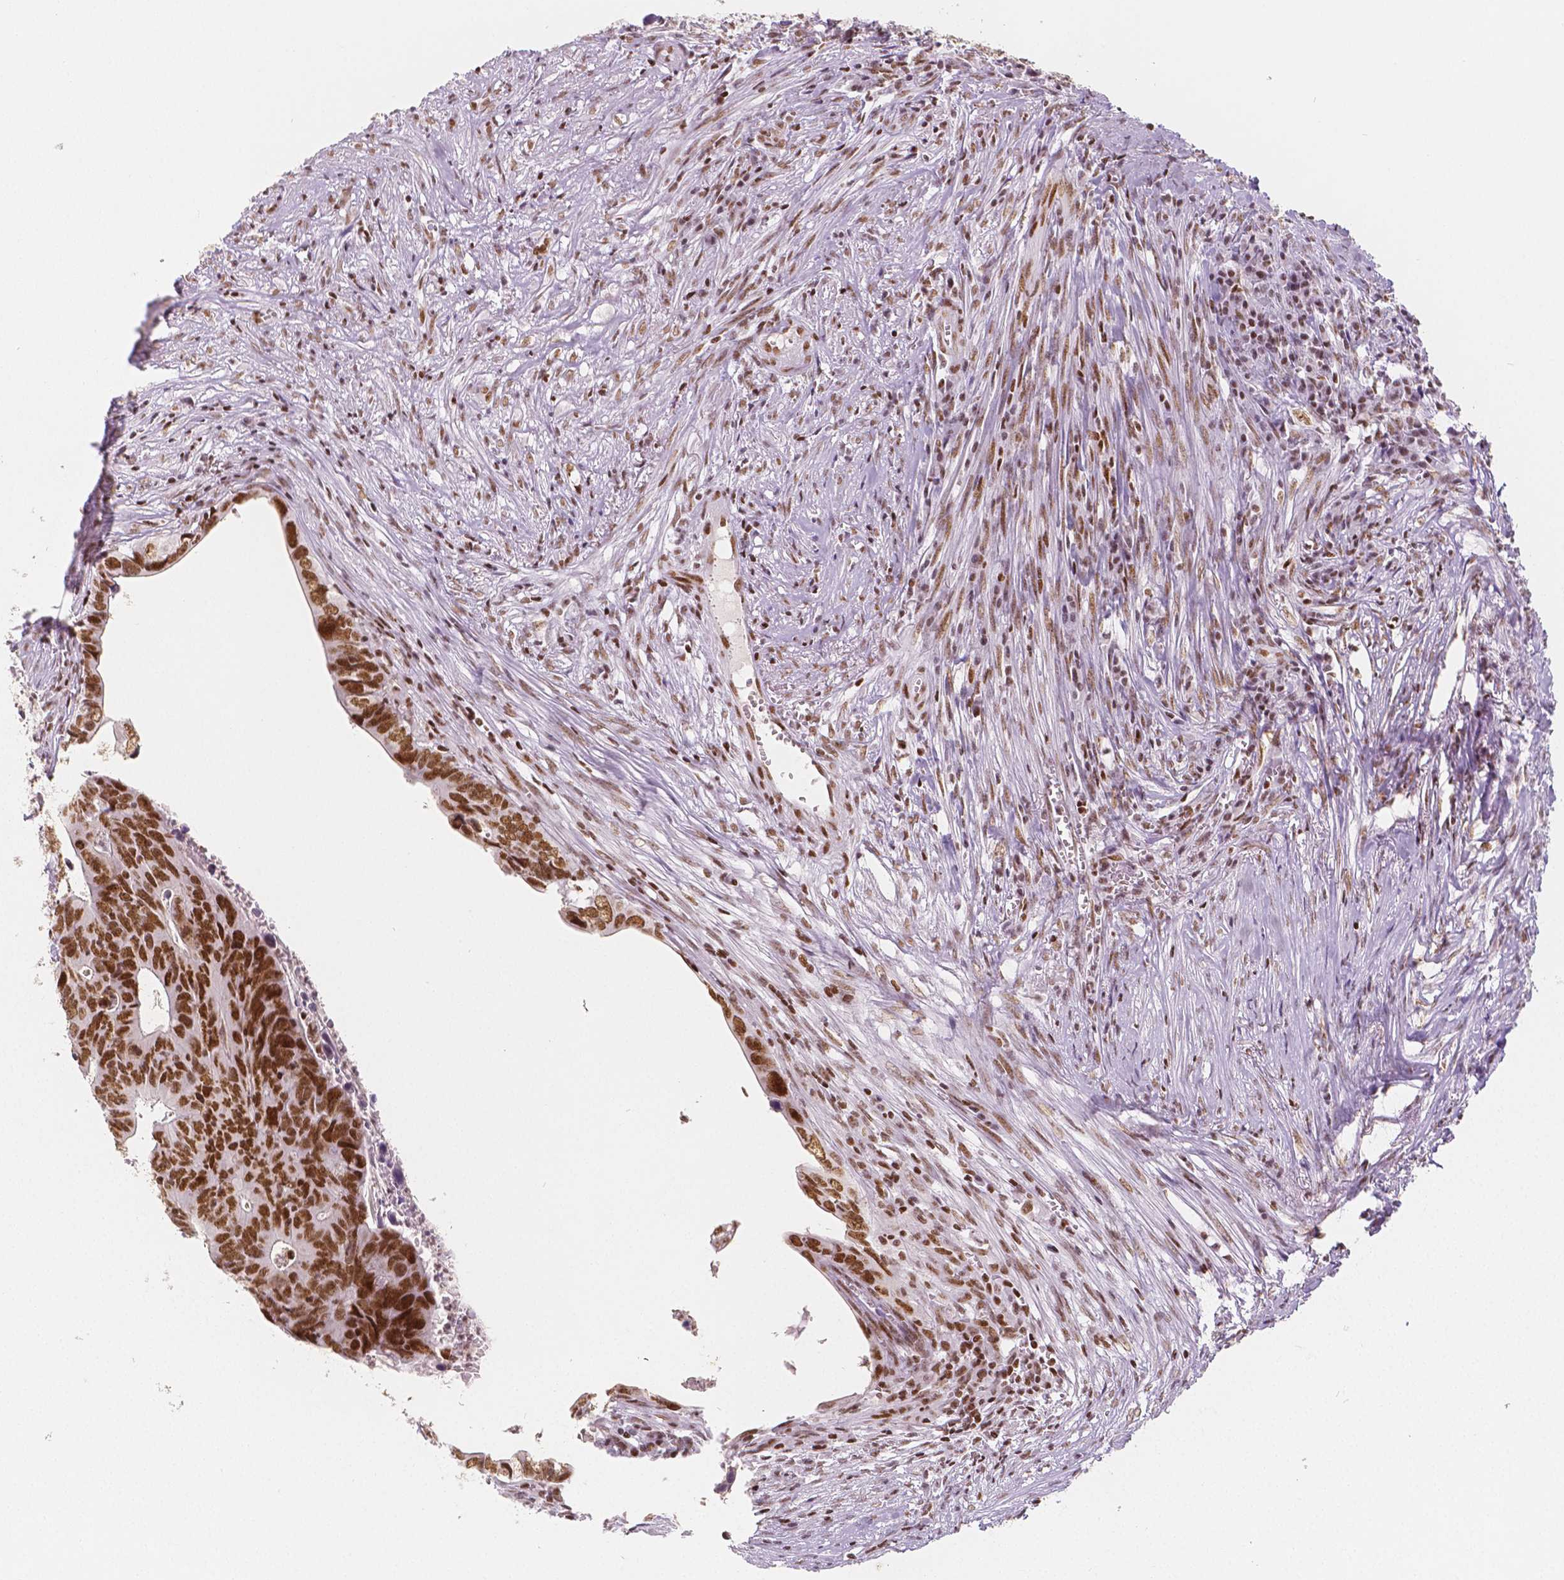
{"staining": {"intensity": "strong", "quantity": ">75%", "location": "nuclear"}, "tissue": "colorectal cancer", "cell_type": "Tumor cells", "image_type": "cancer", "snomed": [{"axis": "morphology", "description": "Adenocarcinoma, NOS"}, {"axis": "topography", "description": "Colon"}], "caption": "The micrograph demonstrates immunohistochemical staining of colorectal cancer. There is strong nuclear staining is identified in approximately >75% of tumor cells.", "gene": "HDAC1", "patient": {"sex": "female", "age": 82}}